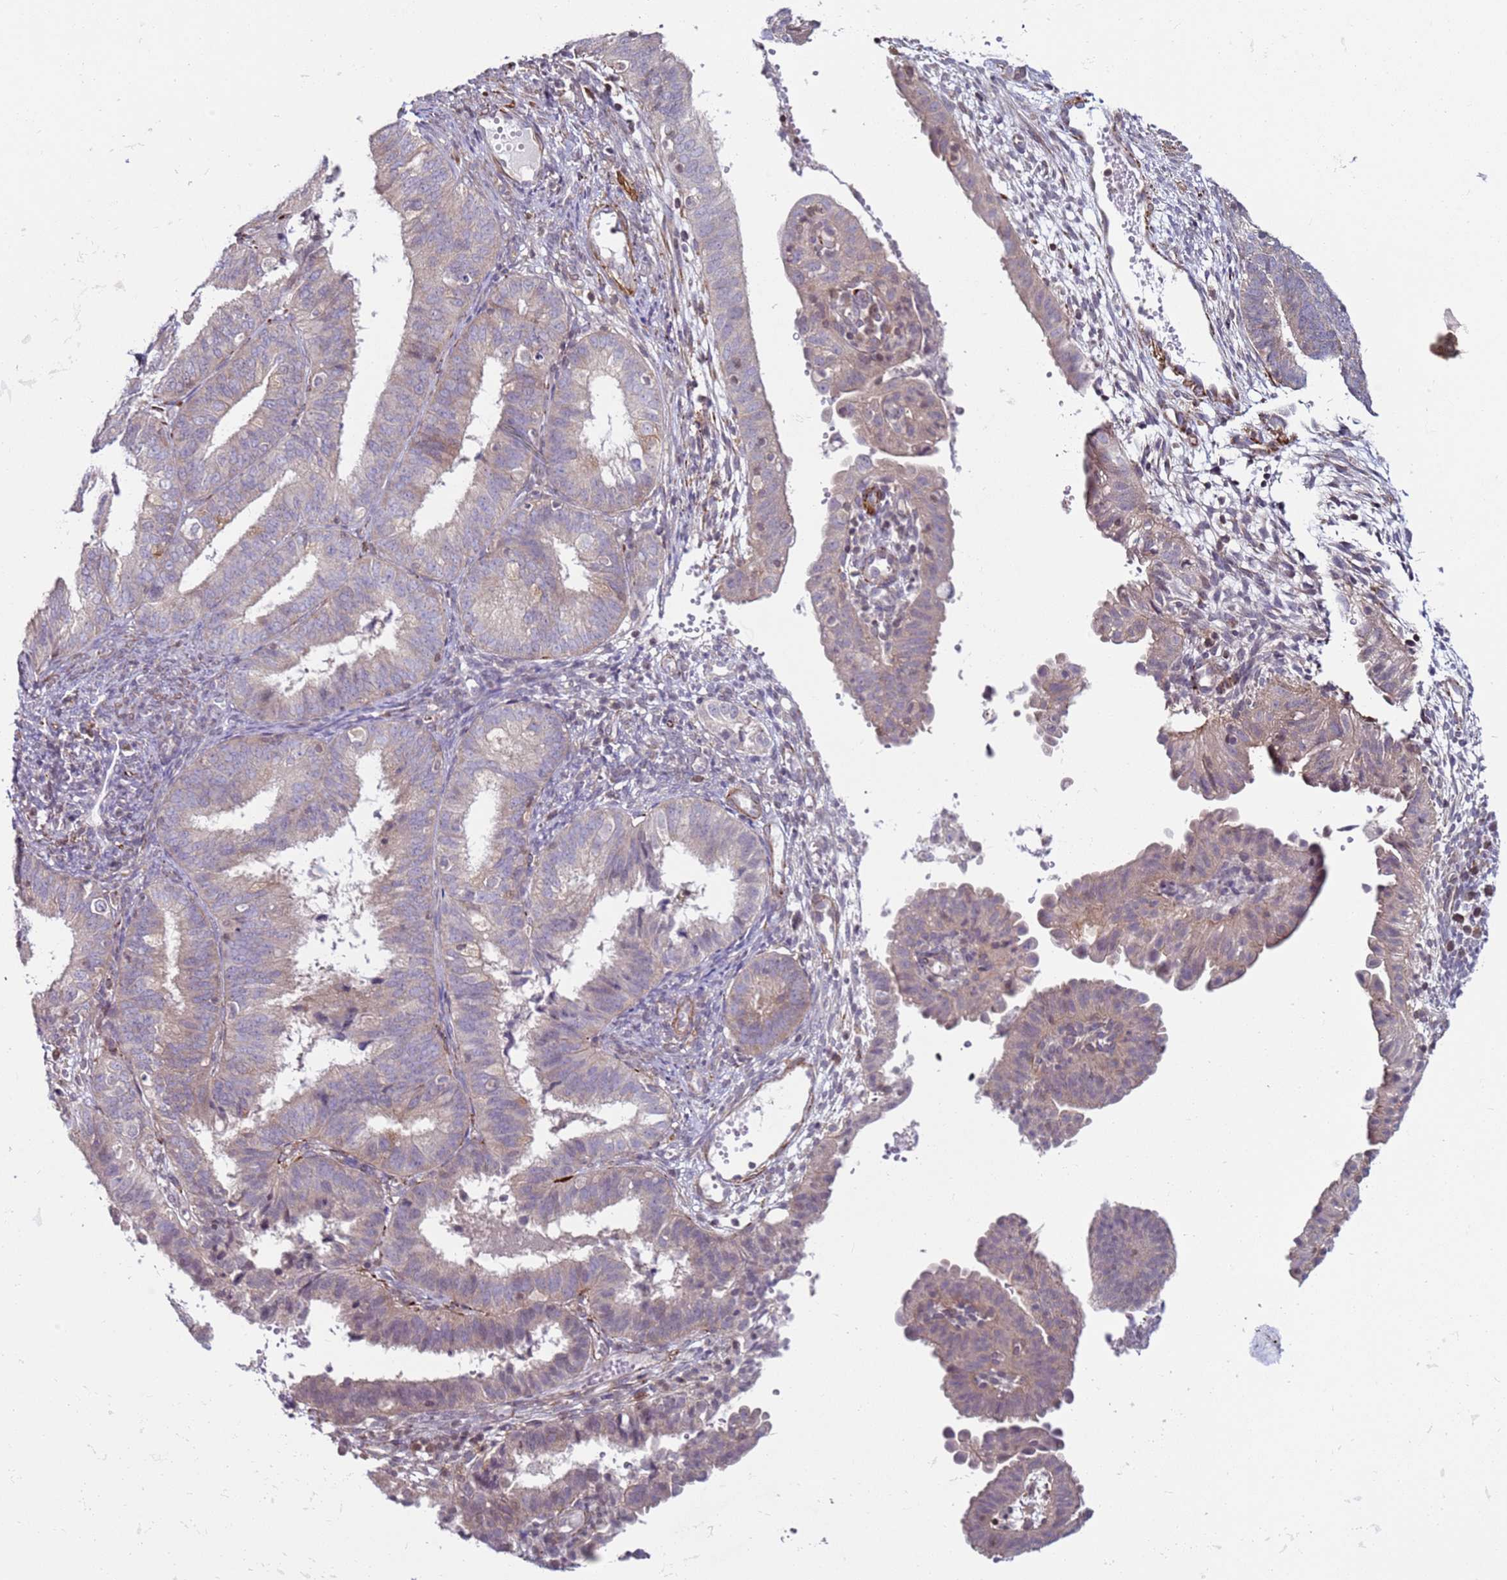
{"staining": {"intensity": "weak", "quantity": "<25%", "location": "cytoplasmic/membranous"}, "tissue": "endometrial cancer", "cell_type": "Tumor cells", "image_type": "cancer", "snomed": [{"axis": "morphology", "description": "Adenocarcinoma, NOS"}, {"axis": "topography", "description": "Endometrium"}], "caption": "This is a histopathology image of immunohistochemistry staining of adenocarcinoma (endometrial), which shows no expression in tumor cells.", "gene": "SNAPC4", "patient": {"sex": "female", "age": 51}}